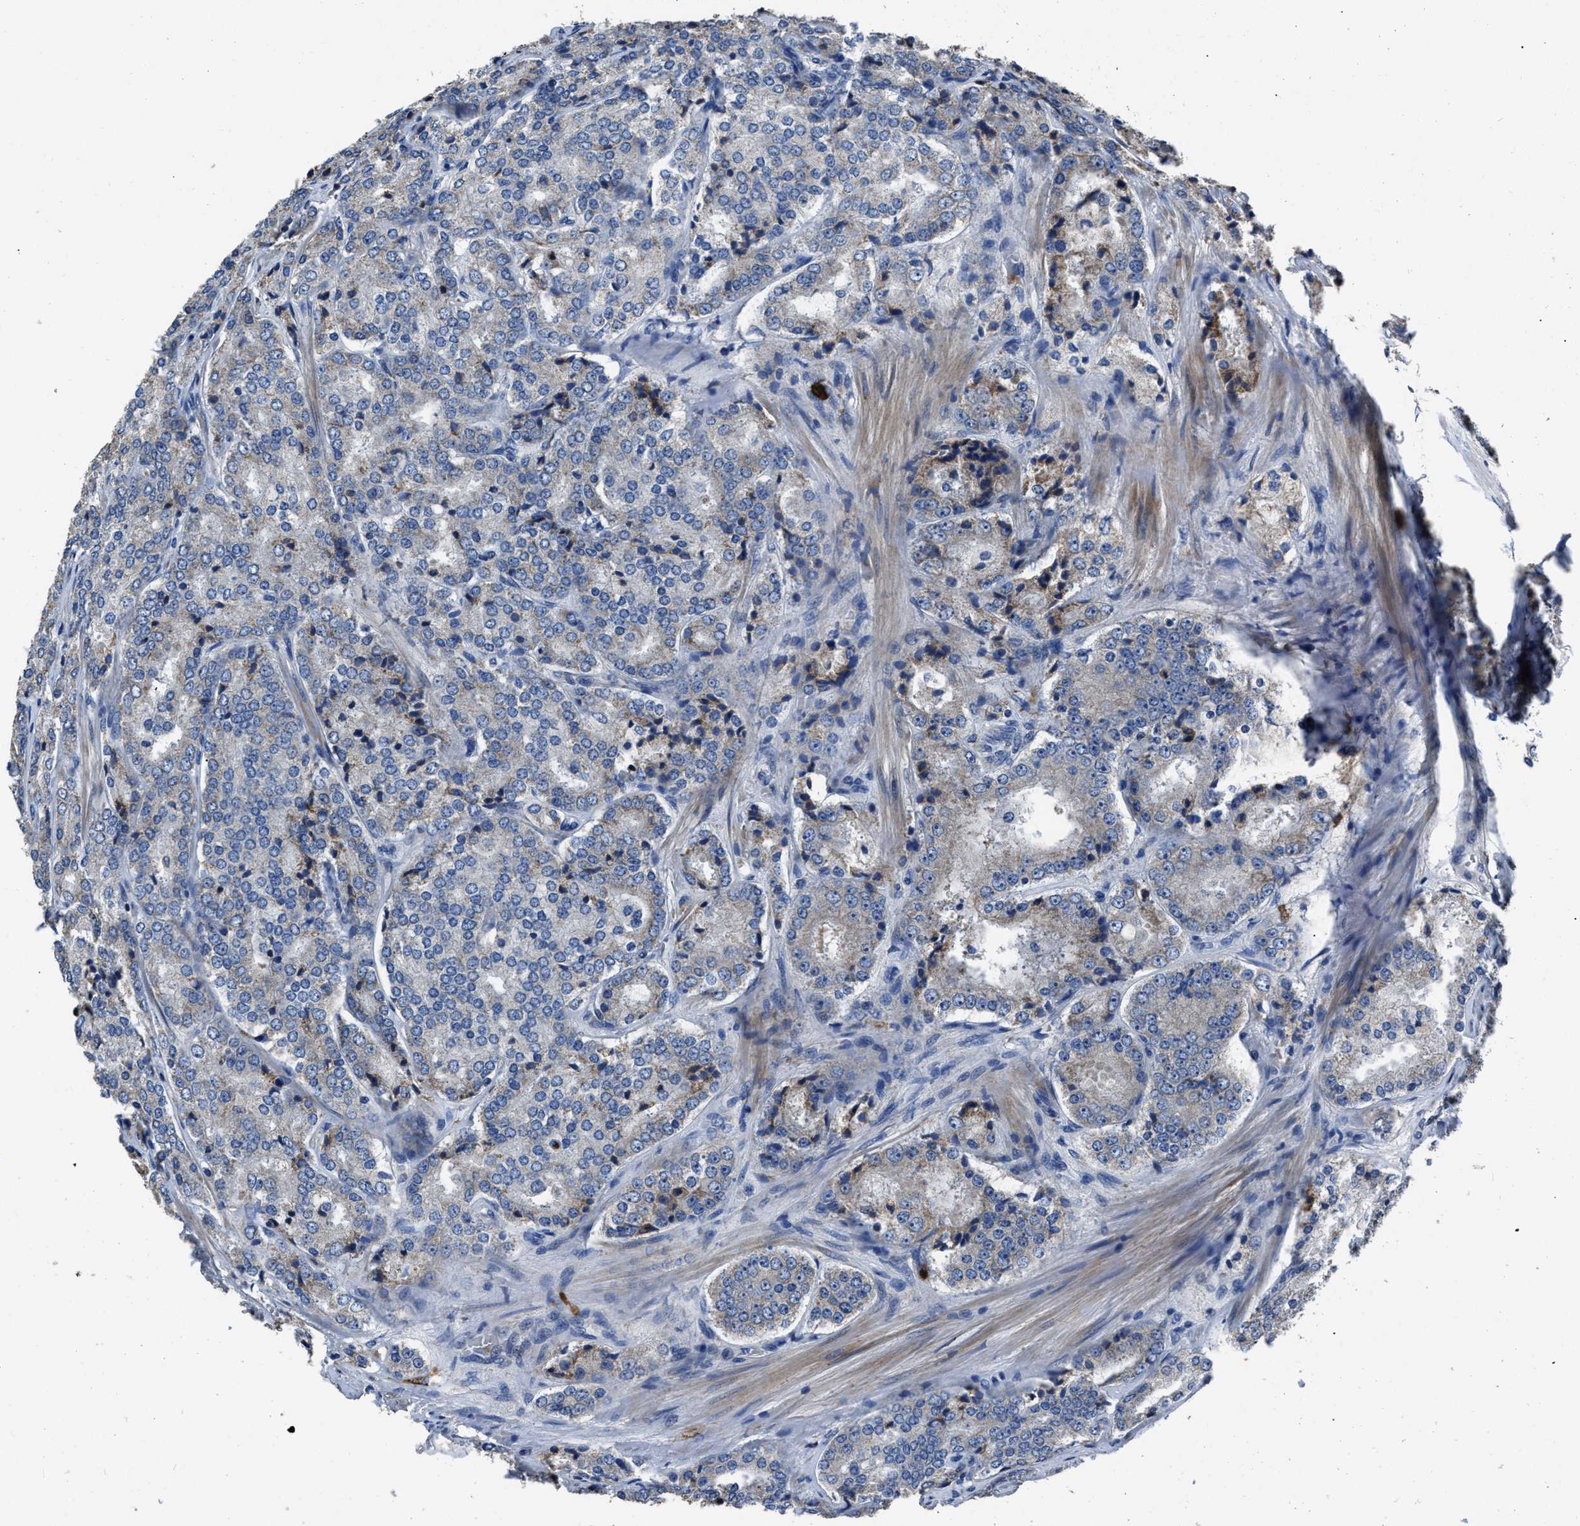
{"staining": {"intensity": "negative", "quantity": "none", "location": "none"}, "tissue": "prostate cancer", "cell_type": "Tumor cells", "image_type": "cancer", "snomed": [{"axis": "morphology", "description": "Adenocarcinoma, High grade"}, {"axis": "topography", "description": "Prostate"}], "caption": "High magnification brightfield microscopy of prostate cancer stained with DAB (3,3'-diaminobenzidine) (brown) and counterstained with hematoxylin (blue): tumor cells show no significant expression.", "gene": "ANGPT1", "patient": {"sex": "male", "age": 65}}